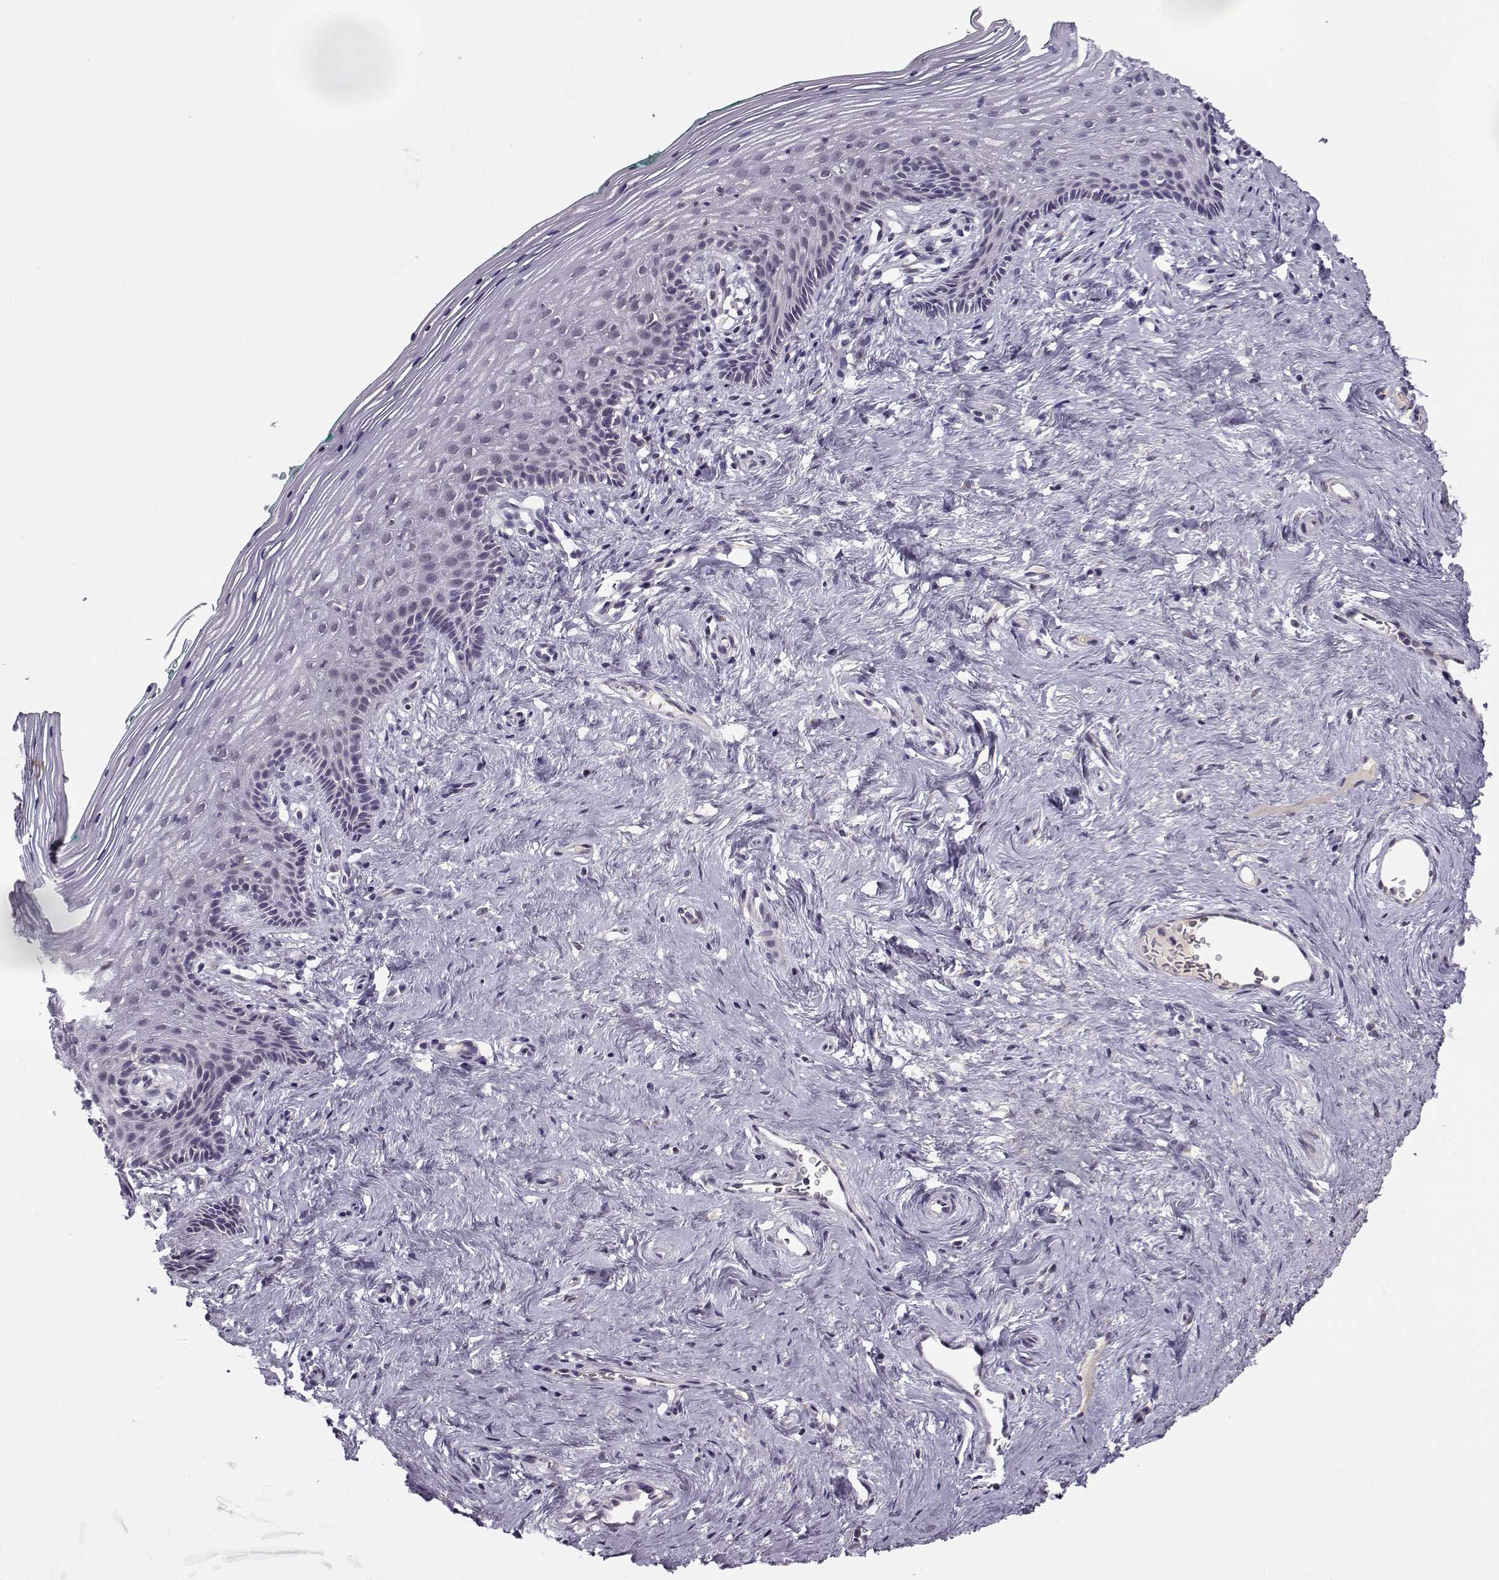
{"staining": {"intensity": "negative", "quantity": "none", "location": "none"}, "tissue": "vagina", "cell_type": "Squamous epithelial cells", "image_type": "normal", "snomed": [{"axis": "morphology", "description": "Normal tissue, NOS"}, {"axis": "topography", "description": "Vagina"}], "caption": "Squamous epithelial cells are negative for protein expression in normal human vagina. Brightfield microscopy of IHC stained with DAB (brown) and hematoxylin (blue), captured at high magnification.", "gene": "SLC4A5", "patient": {"sex": "female", "age": 45}}